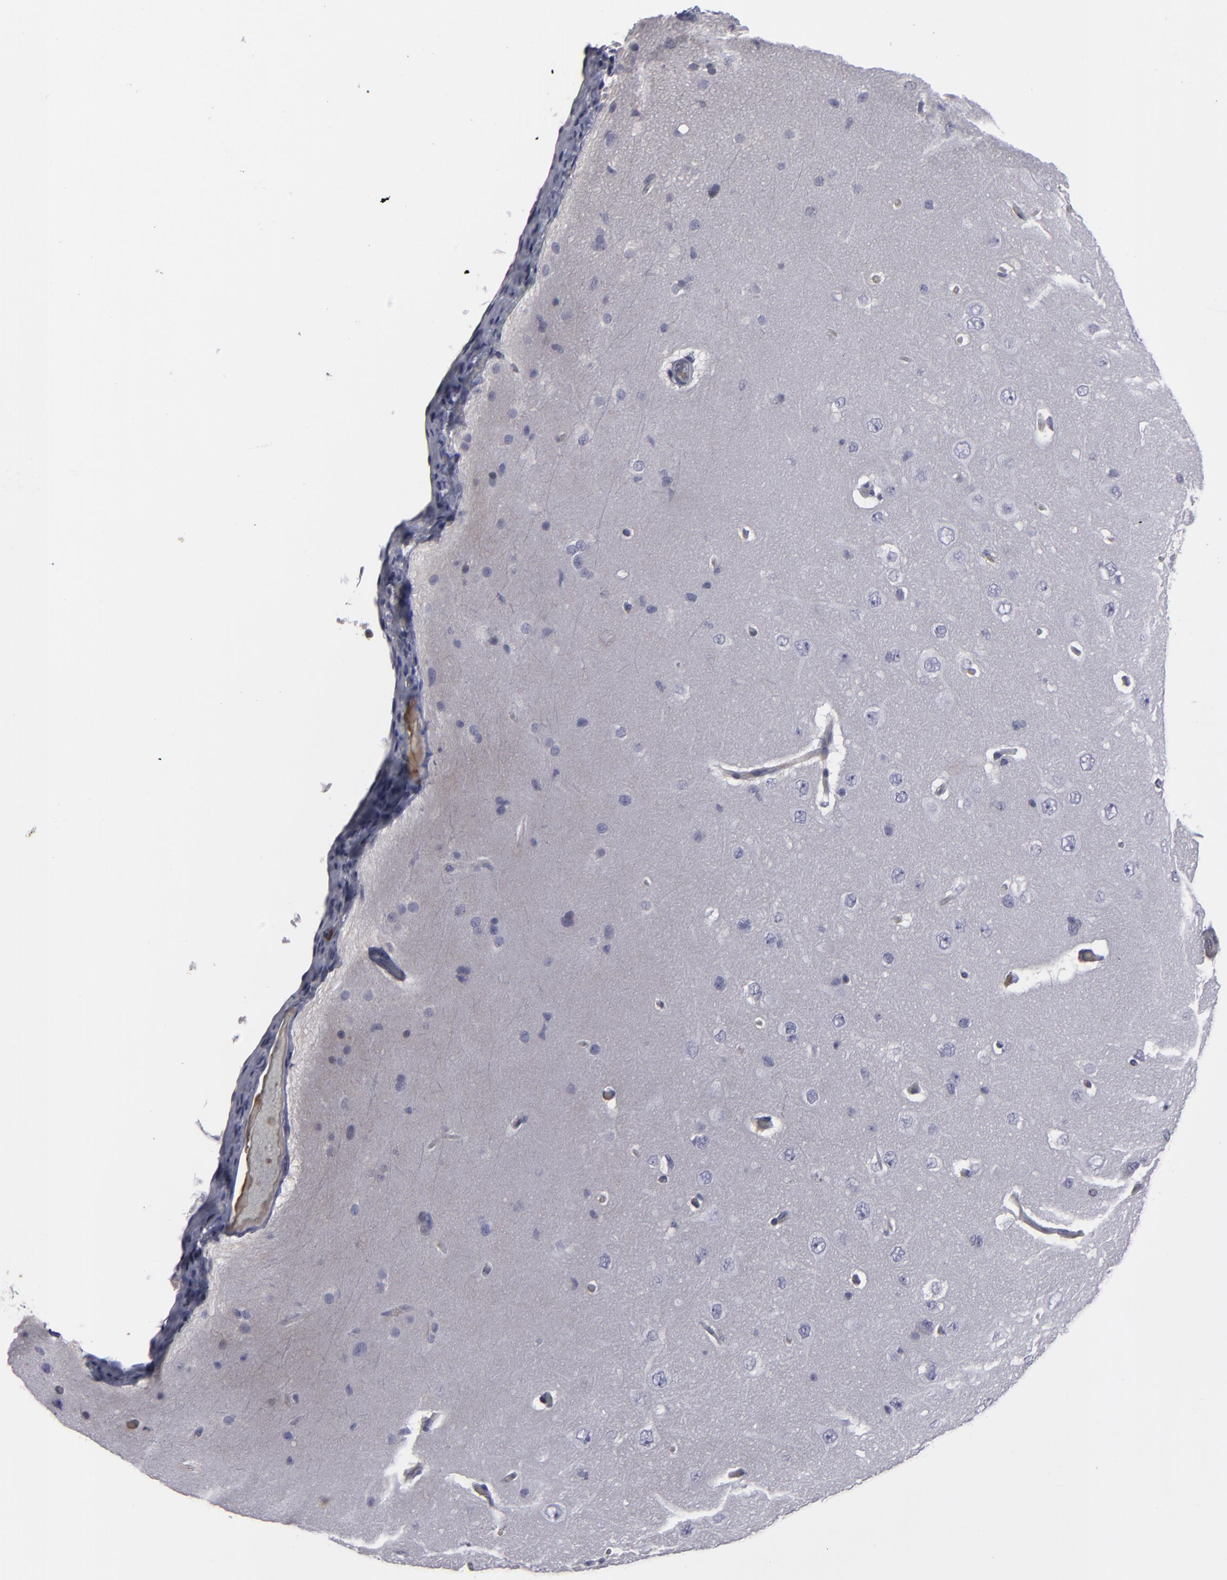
{"staining": {"intensity": "moderate", "quantity": "<25%", "location": "cytoplasmic/membranous"}, "tissue": "cerebral cortex", "cell_type": "Endothelial cells", "image_type": "normal", "snomed": [{"axis": "morphology", "description": "Normal tissue, NOS"}, {"axis": "topography", "description": "Cerebral cortex"}], "caption": "The micrograph exhibits staining of normal cerebral cortex, revealing moderate cytoplasmic/membranous protein expression (brown color) within endothelial cells.", "gene": "LRG1", "patient": {"sex": "female", "age": 45}}